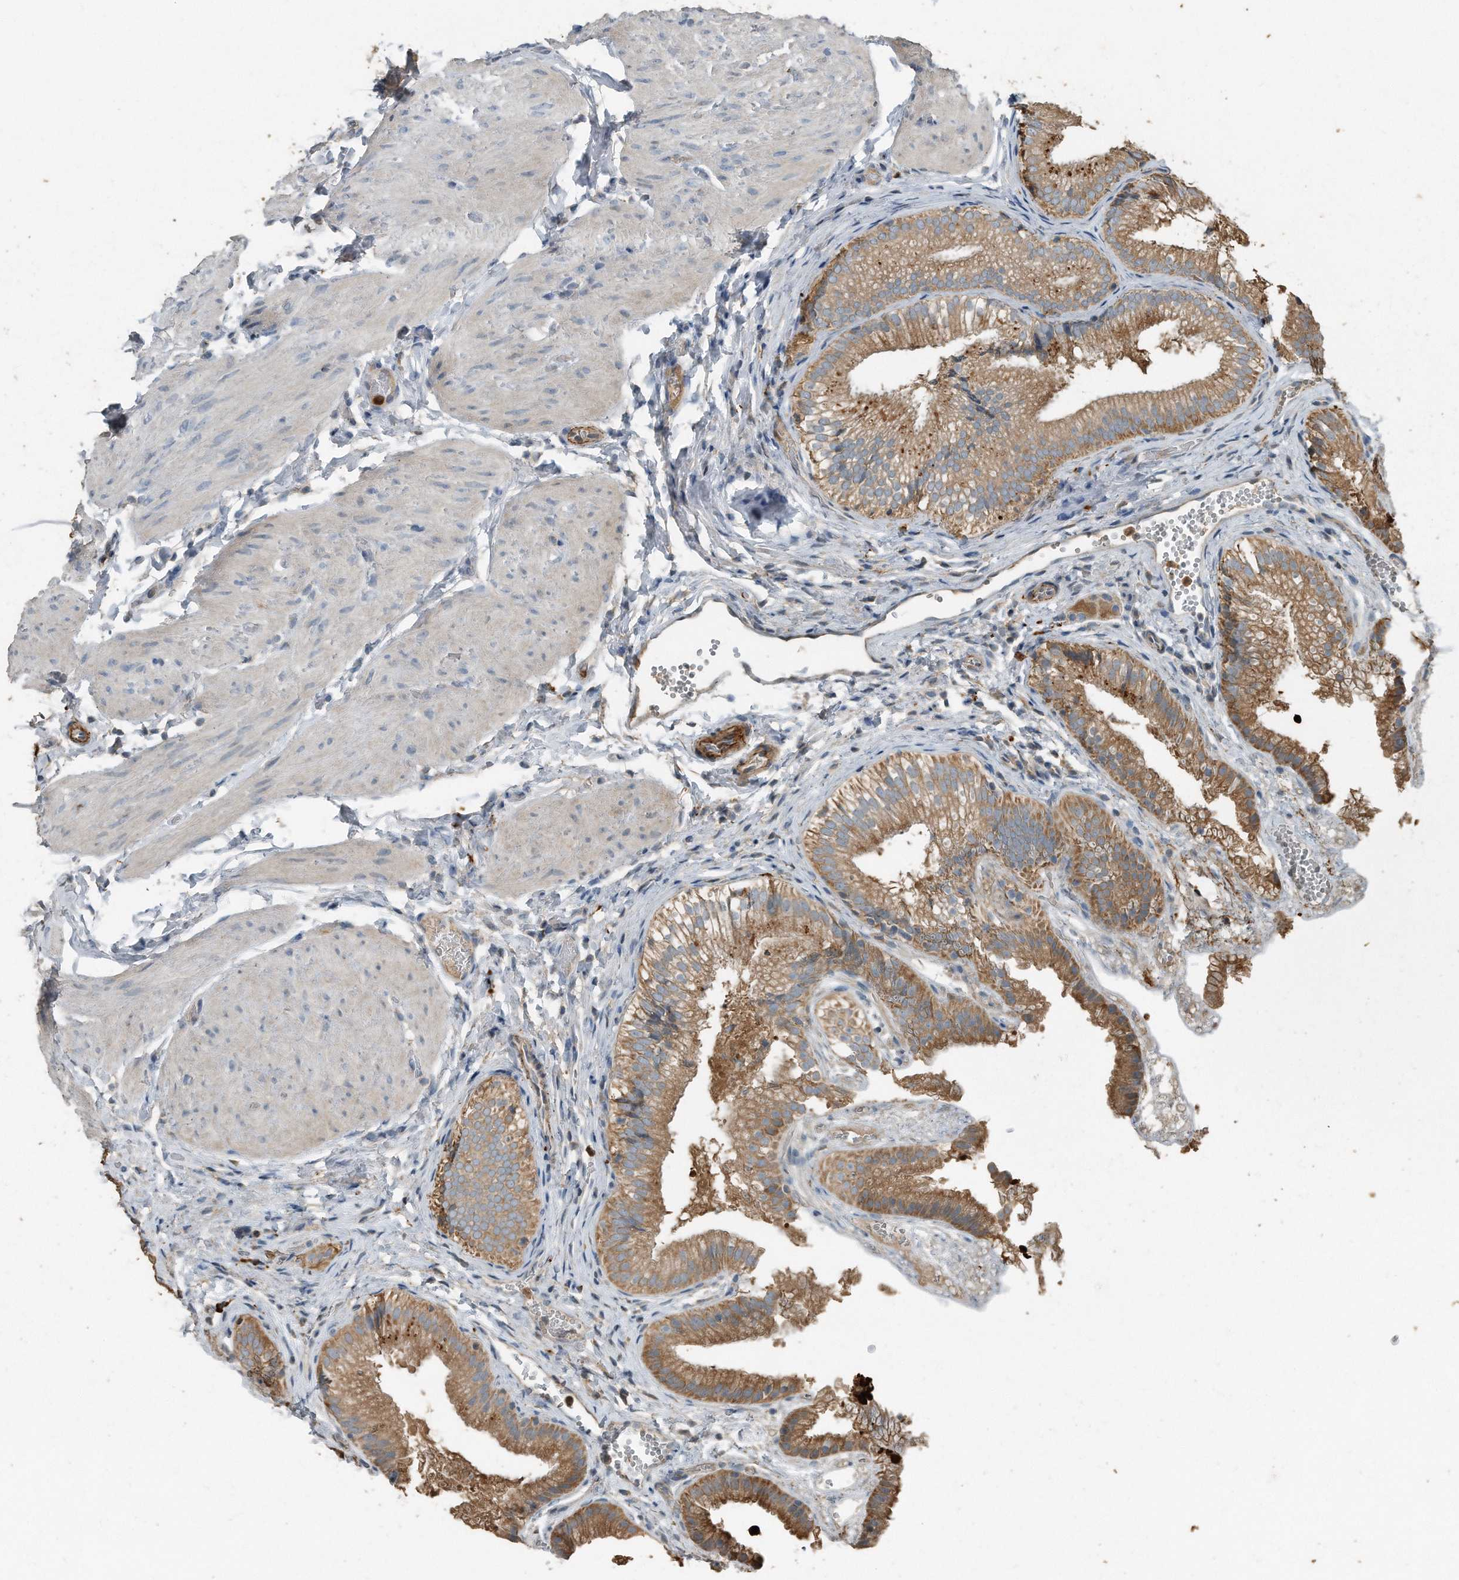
{"staining": {"intensity": "moderate", "quantity": ">75%", "location": "cytoplasmic/membranous"}, "tissue": "gallbladder", "cell_type": "Glandular cells", "image_type": "normal", "snomed": [{"axis": "morphology", "description": "Normal tissue, NOS"}, {"axis": "topography", "description": "Gallbladder"}], "caption": "Normal gallbladder reveals moderate cytoplasmic/membranous expression in approximately >75% of glandular cells.", "gene": "C9", "patient": {"sex": "female", "age": 30}}